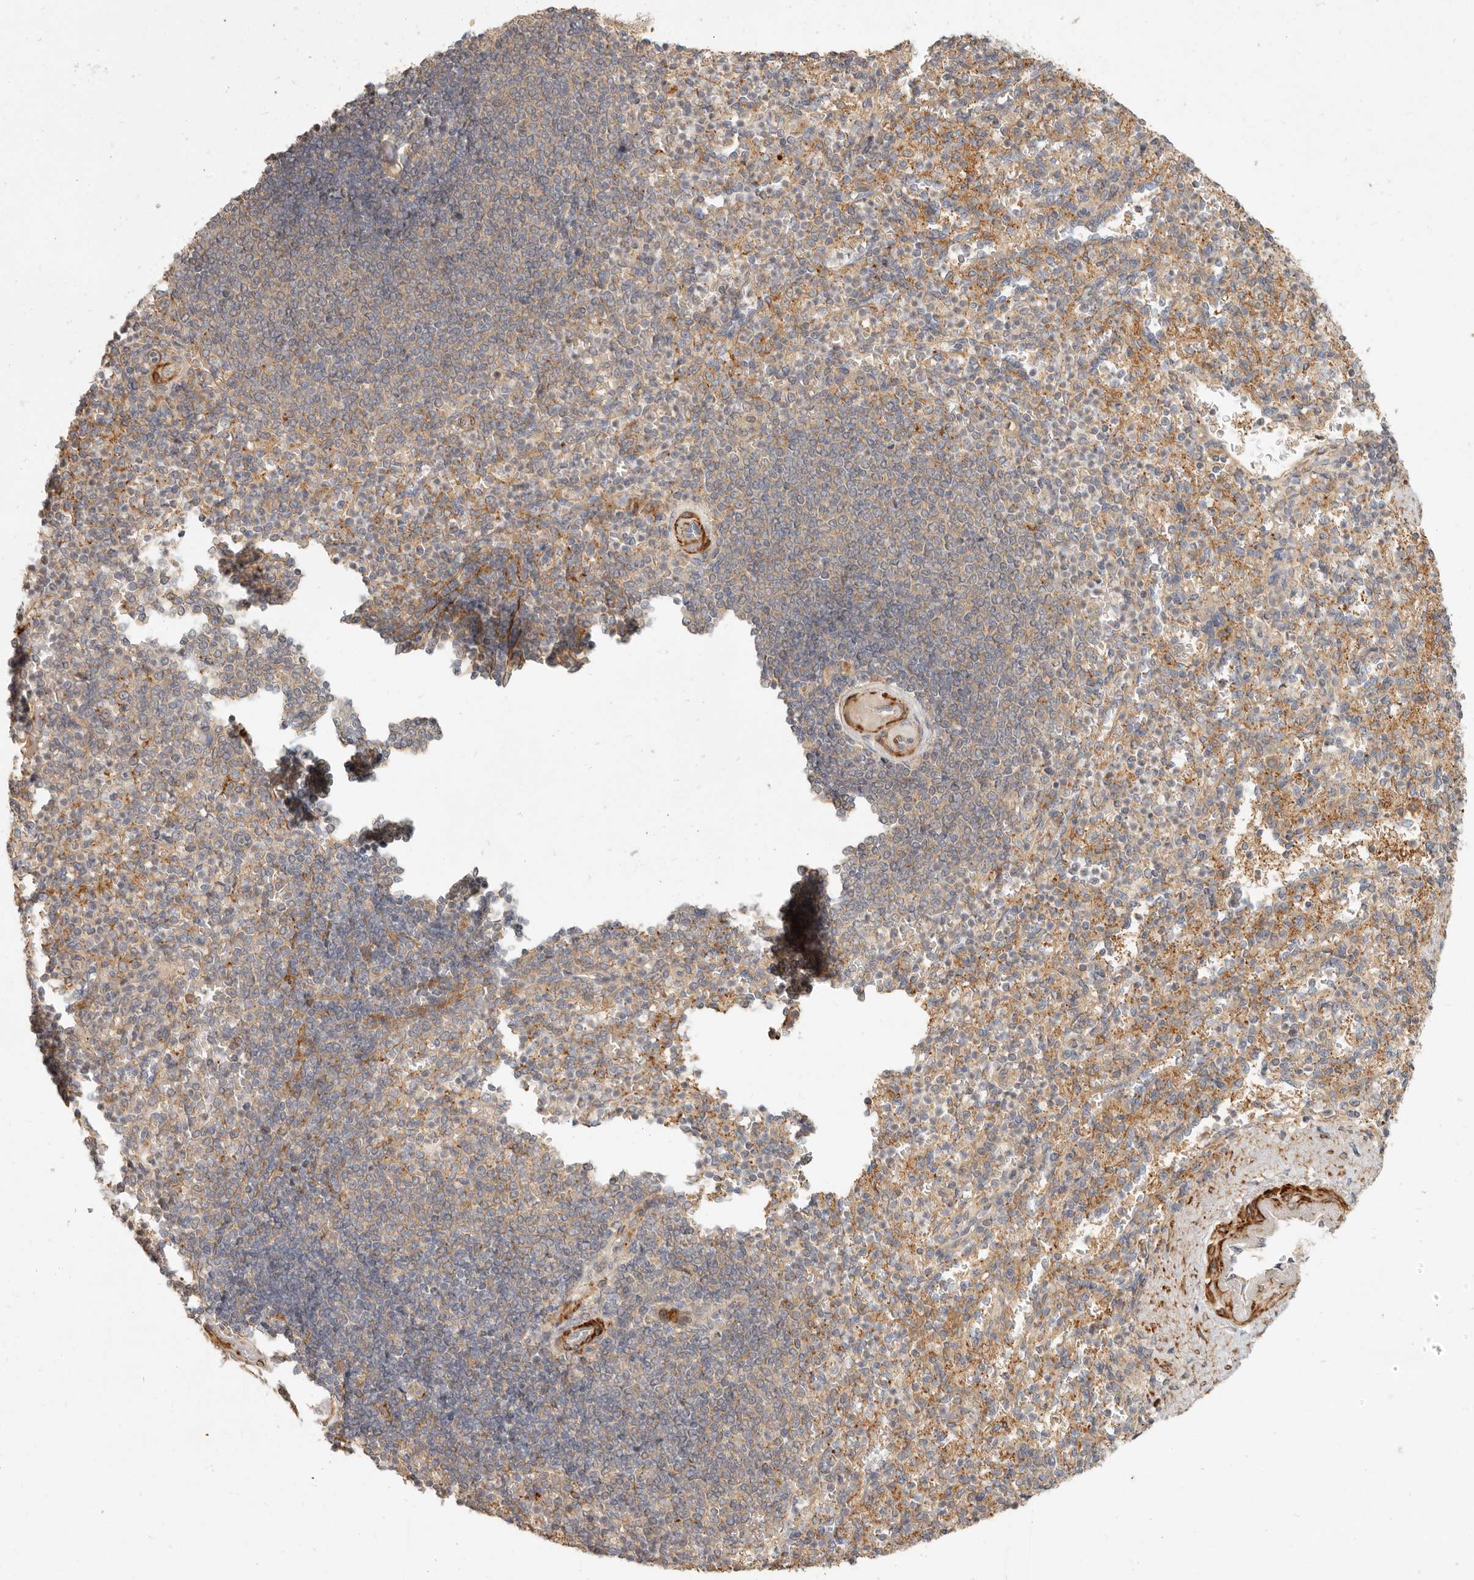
{"staining": {"intensity": "weak", "quantity": "25%-75%", "location": "cytoplasmic/membranous"}, "tissue": "spleen", "cell_type": "Cells in red pulp", "image_type": "normal", "snomed": [{"axis": "morphology", "description": "Normal tissue, NOS"}, {"axis": "topography", "description": "Spleen"}], "caption": "Protein expression analysis of benign human spleen reveals weak cytoplasmic/membranous positivity in approximately 25%-75% of cells in red pulp. The staining was performed using DAB (3,3'-diaminobenzidine) to visualize the protein expression in brown, while the nuclei were stained in blue with hematoxylin (Magnification: 20x).", "gene": "VIPR1", "patient": {"sex": "female", "age": 74}}